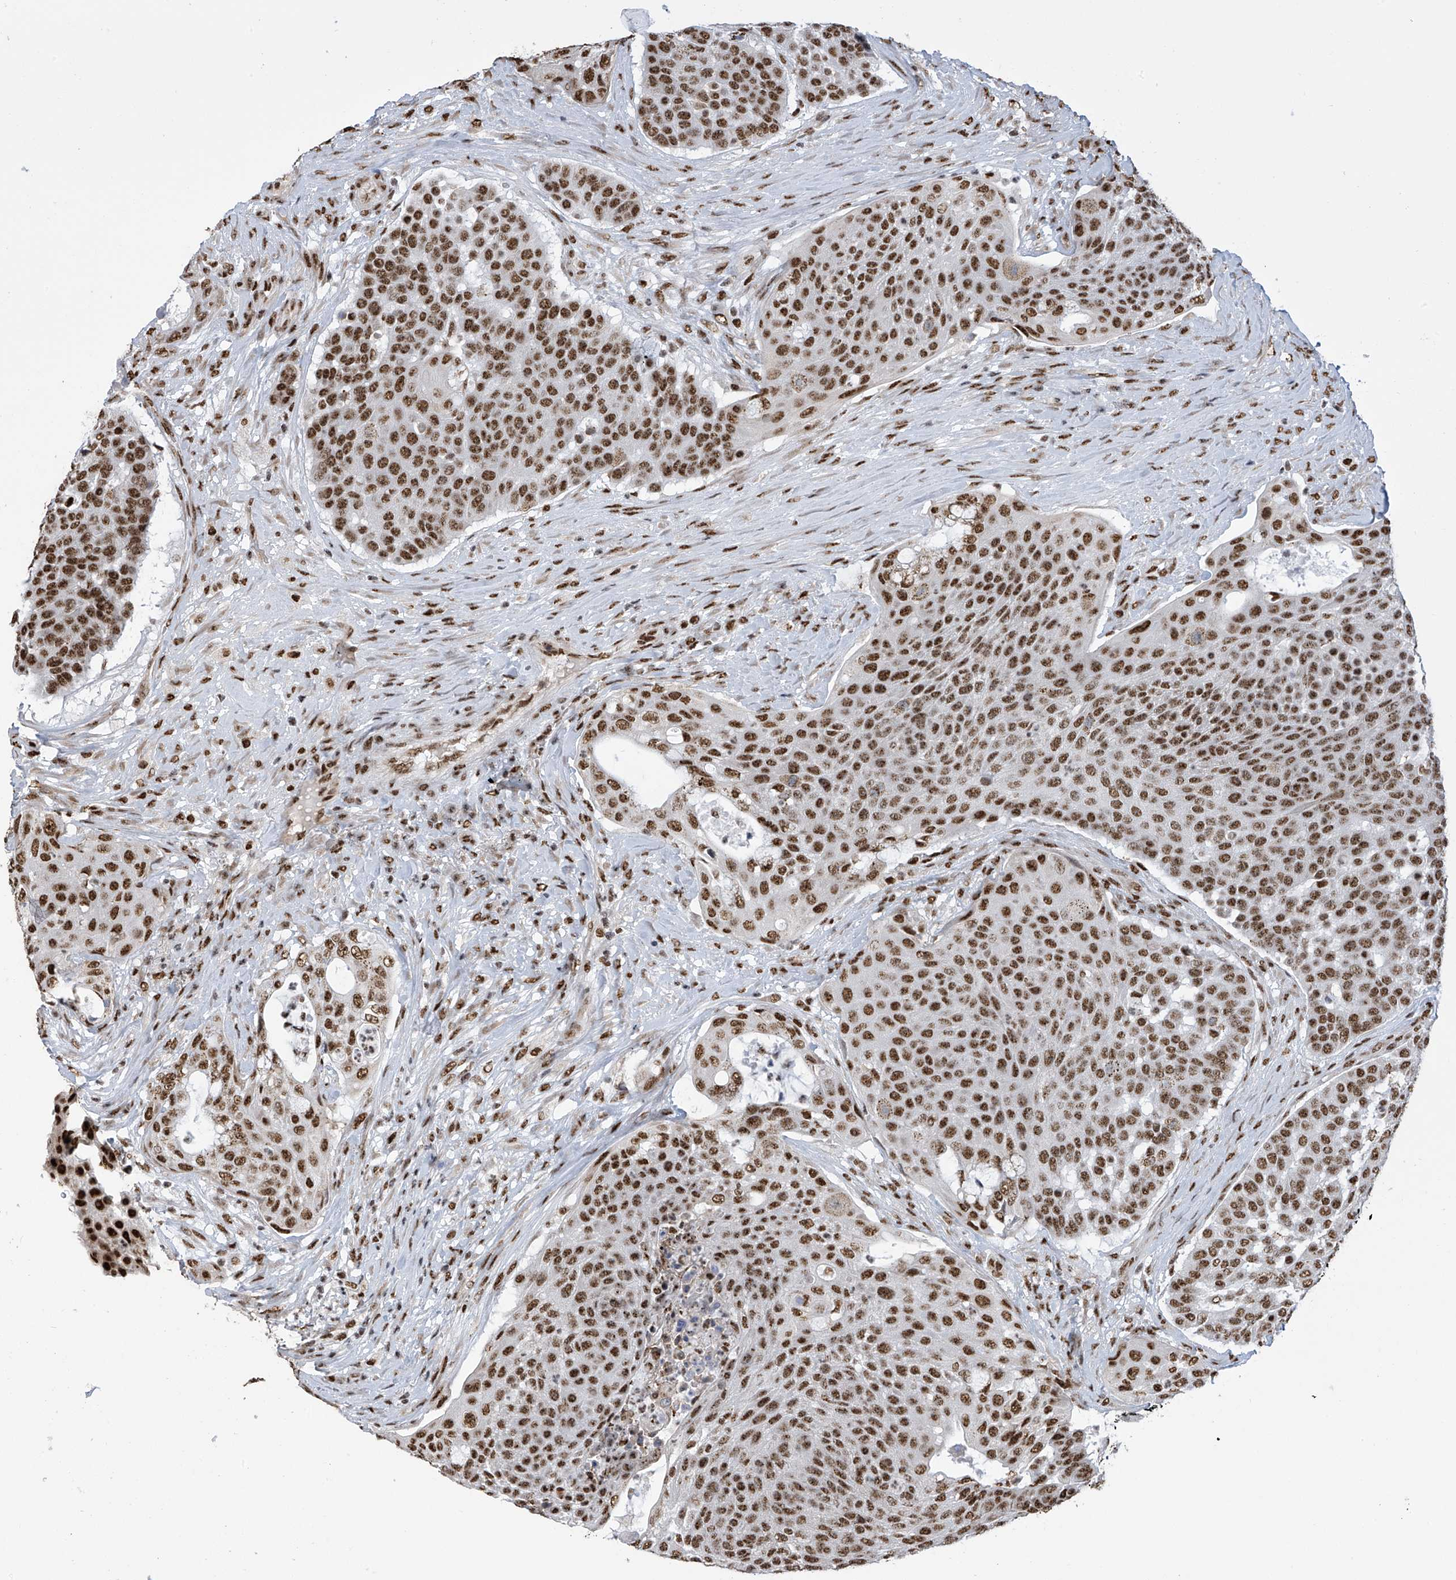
{"staining": {"intensity": "strong", "quantity": ">75%", "location": "nuclear"}, "tissue": "urothelial cancer", "cell_type": "Tumor cells", "image_type": "cancer", "snomed": [{"axis": "morphology", "description": "Urothelial carcinoma, High grade"}, {"axis": "topography", "description": "Urinary bladder"}], "caption": "A micrograph showing strong nuclear staining in approximately >75% of tumor cells in urothelial carcinoma (high-grade), as visualized by brown immunohistochemical staining.", "gene": "APLF", "patient": {"sex": "female", "age": 63}}